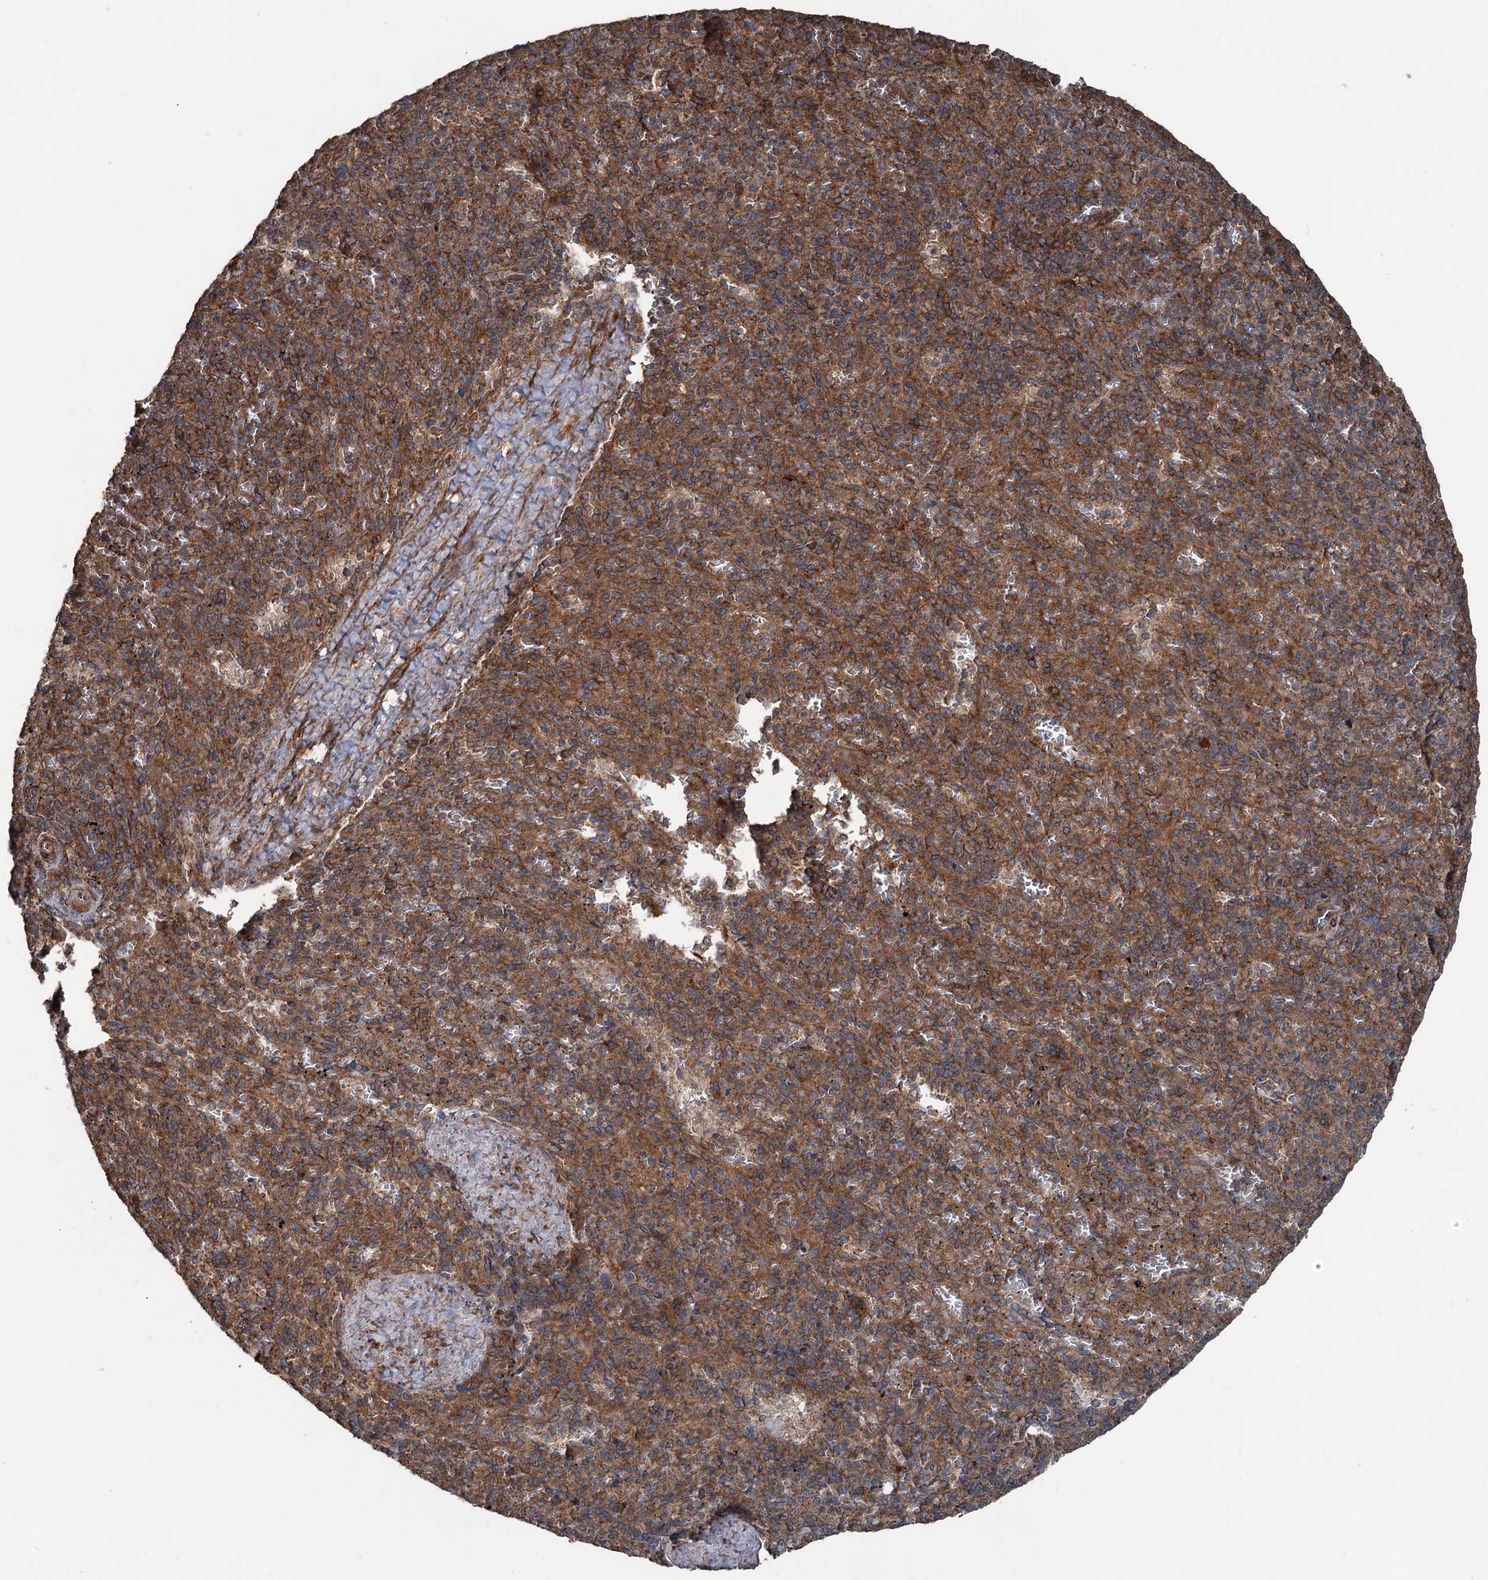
{"staining": {"intensity": "moderate", "quantity": ">75%", "location": "cytoplasmic/membranous"}, "tissue": "spleen", "cell_type": "Cells in red pulp", "image_type": "normal", "snomed": [{"axis": "morphology", "description": "Normal tissue, NOS"}, {"axis": "topography", "description": "Spleen"}], "caption": "Spleen stained for a protein (brown) exhibits moderate cytoplasmic/membranous positive expression in about >75% of cells in red pulp.", "gene": "RNF214", "patient": {"sex": "male", "age": 82}}